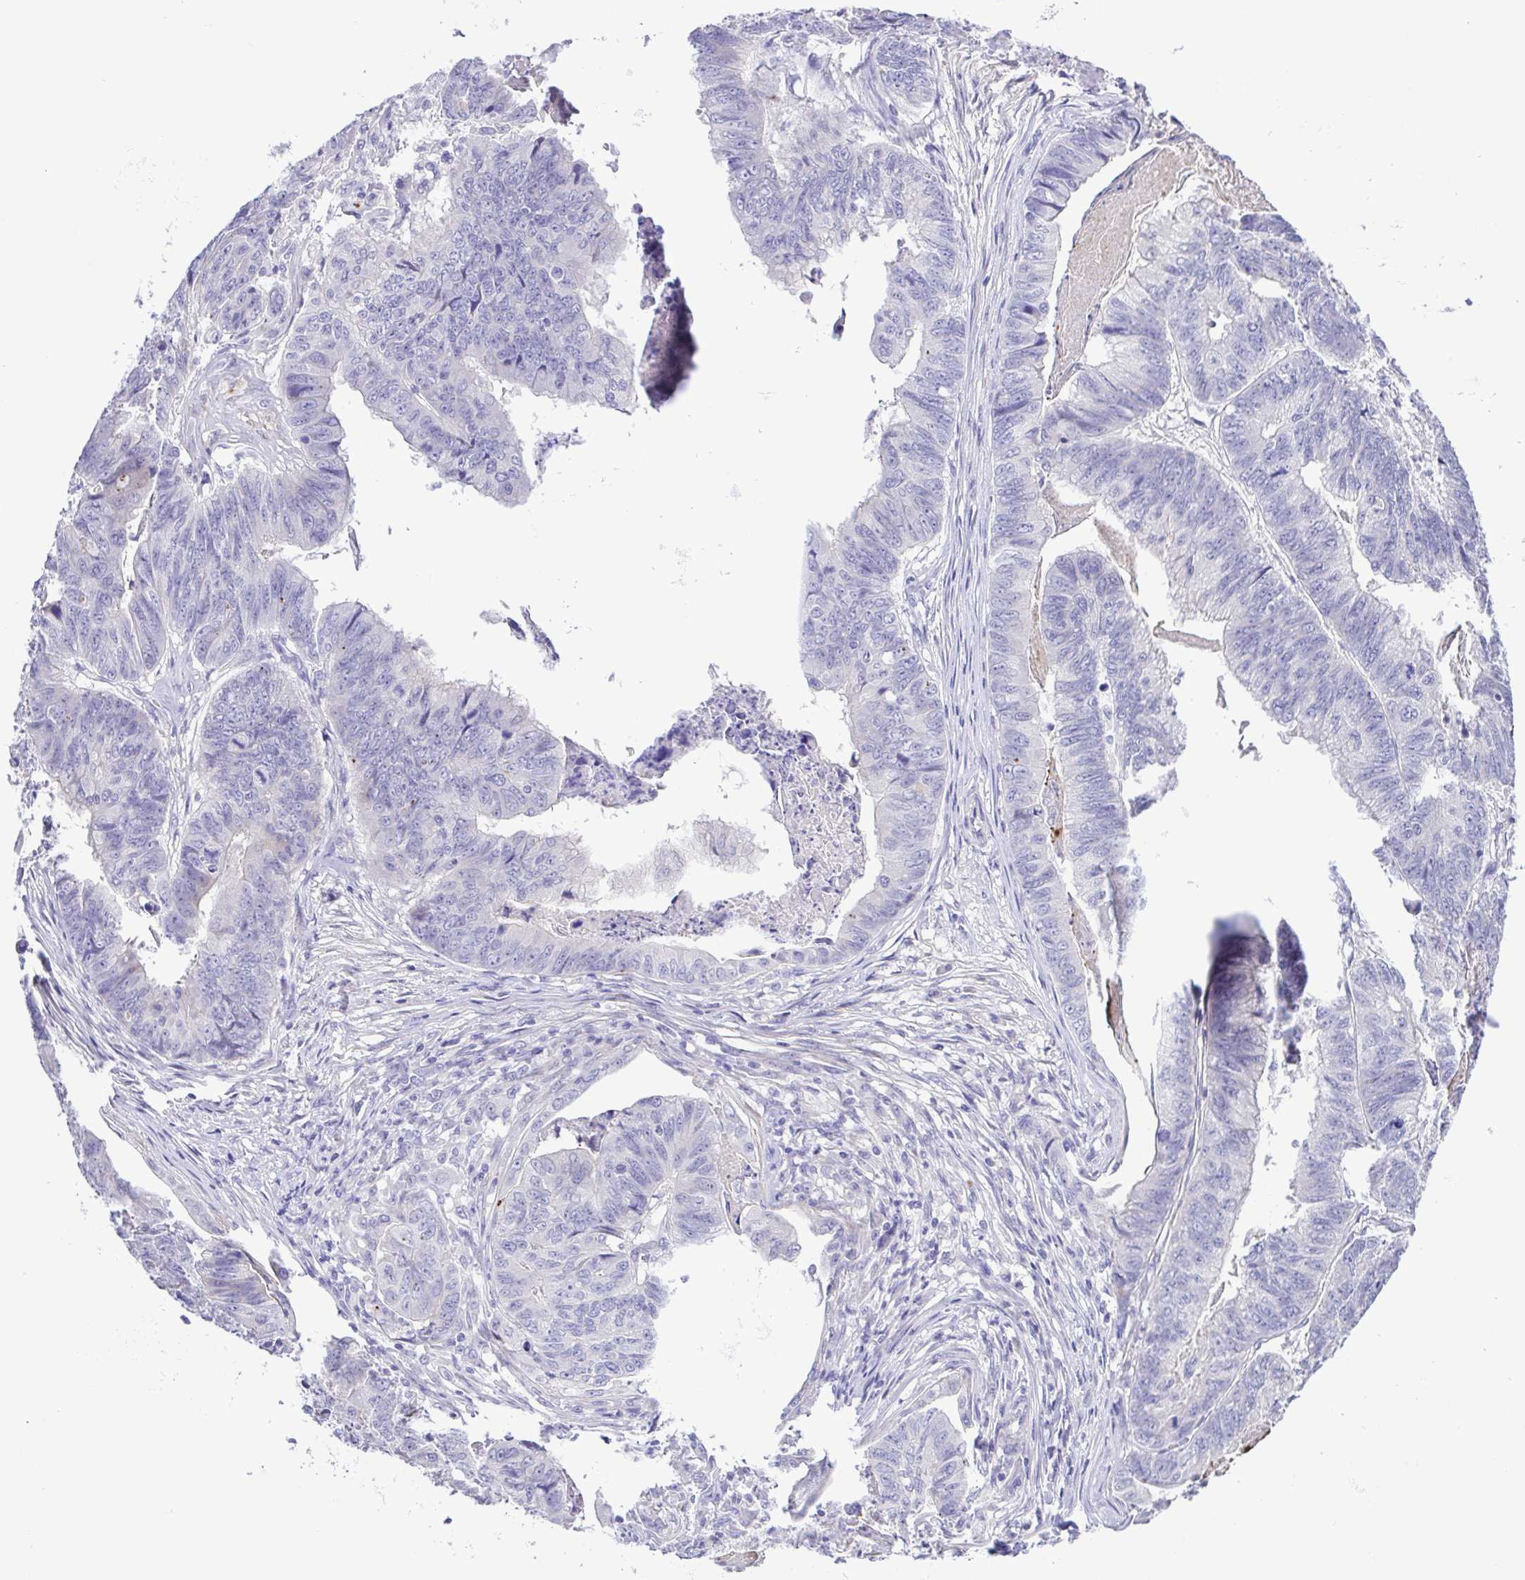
{"staining": {"intensity": "negative", "quantity": "none", "location": "none"}, "tissue": "stomach cancer", "cell_type": "Tumor cells", "image_type": "cancer", "snomed": [{"axis": "morphology", "description": "Adenocarcinoma, NOS"}, {"axis": "topography", "description": "Stomach, lower"}], "caption": "This is an immunohistochemistry (IHC) photomicrograph of human adenocarcinoma (stomach). There is no positivity in tumor cells.", "gene": "GABBR2", "patient": {"sex": "male", "age": 77}}